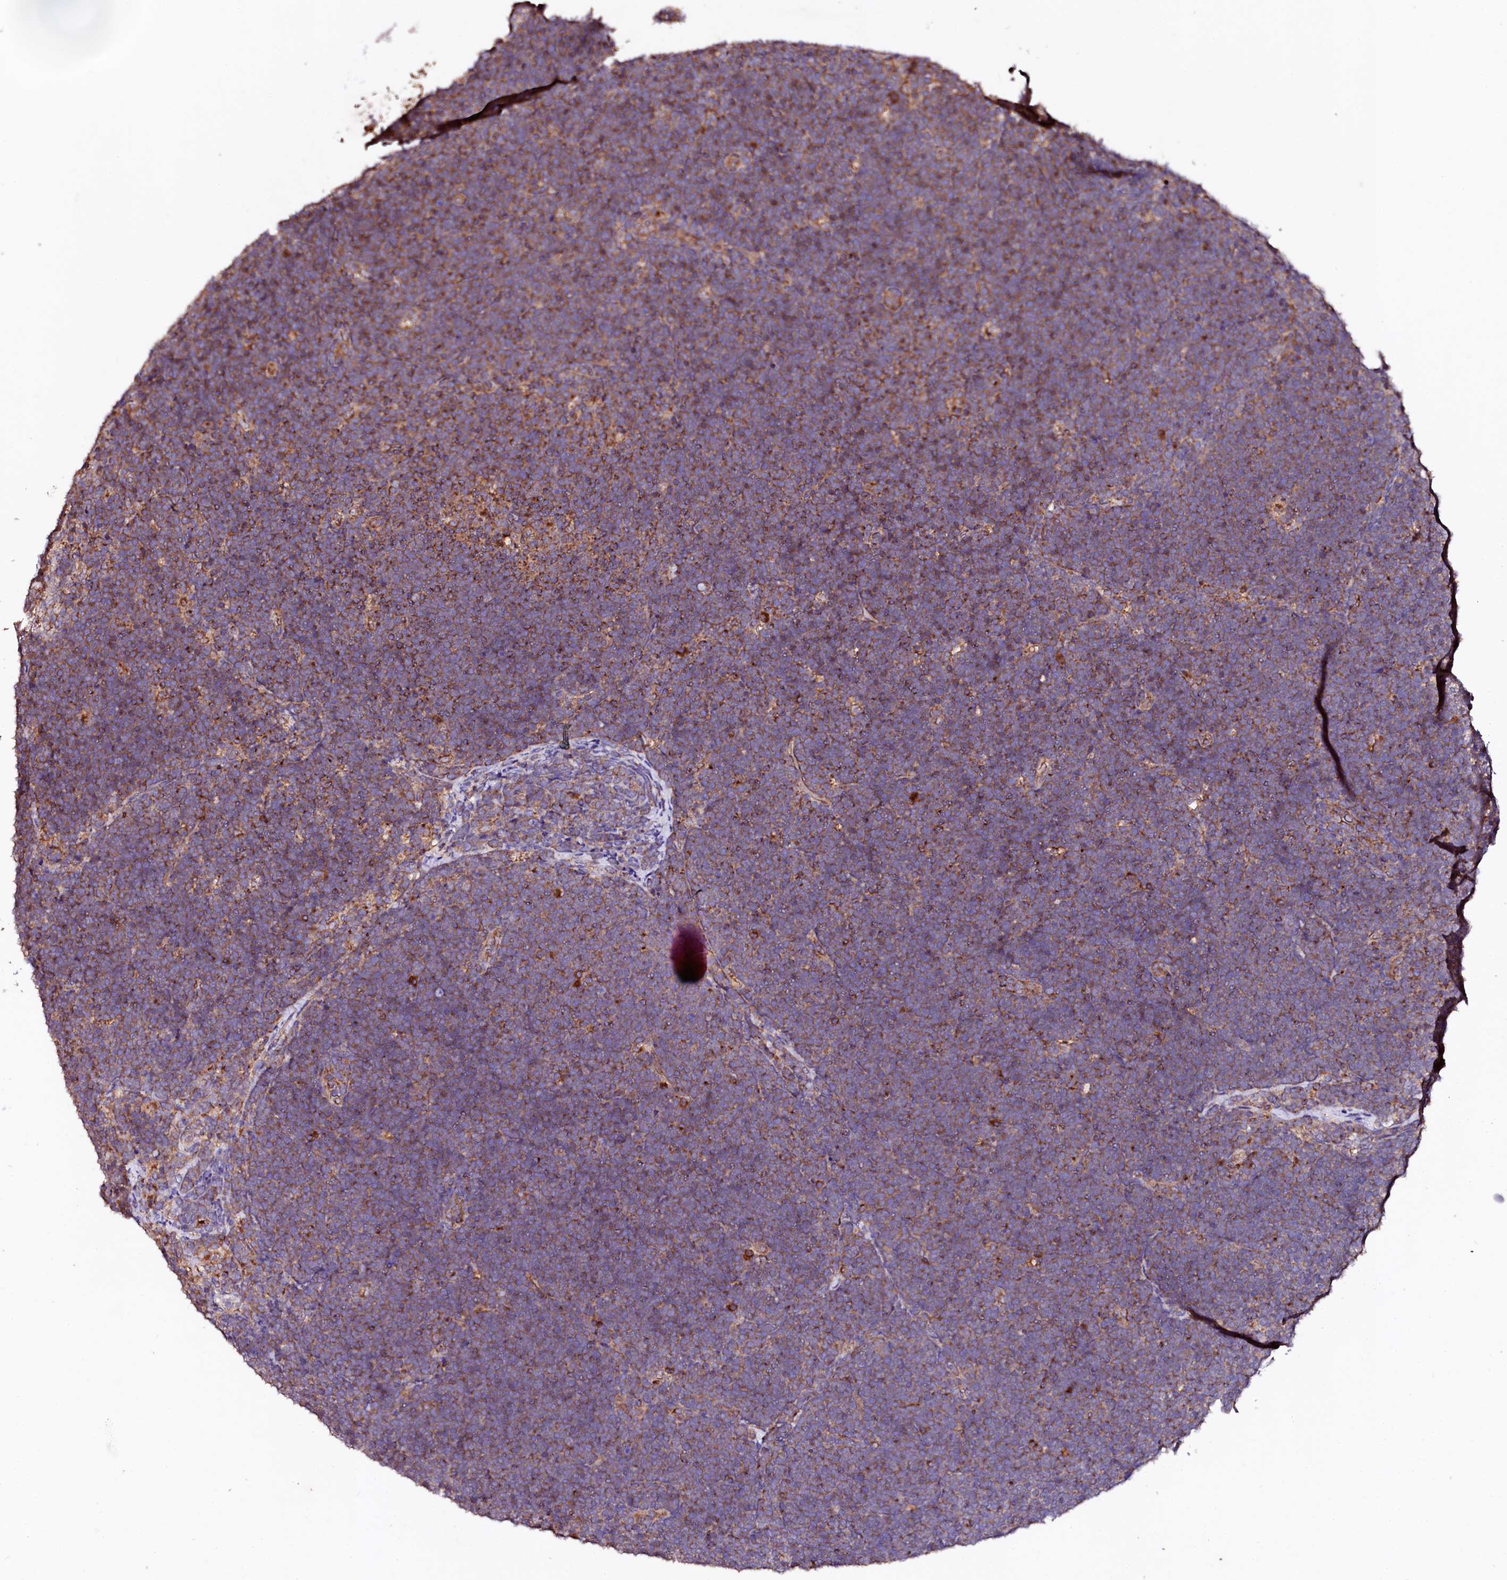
{"staining": {"intensity": "moderate", "quantity": ">75%", "location": "cytoplasmic/membranous"}, "tissue": "lymphoma", "cell_type": "Tumor cells", "image_type": "cancer", "snomed": [{"axis": "morphology", "description": "Malignant lymphoma, non-Hodgkin's type, High grade"}, {"axis": "topography", "description": "Lymph node"}], "caption": "Malignant lymphoma, non-Hodgkin's type (high-grade) stained for a protein demonstrates moderate cytoplasmic/membranous positivity in tumor cells. The staining is performed using DAB brown chromogen to label protein expression. The nuclei are counter-stained blue using hematoxylin.", "gene": "ST3GAL1", "patient": {"sex": "male", "age": 13}}